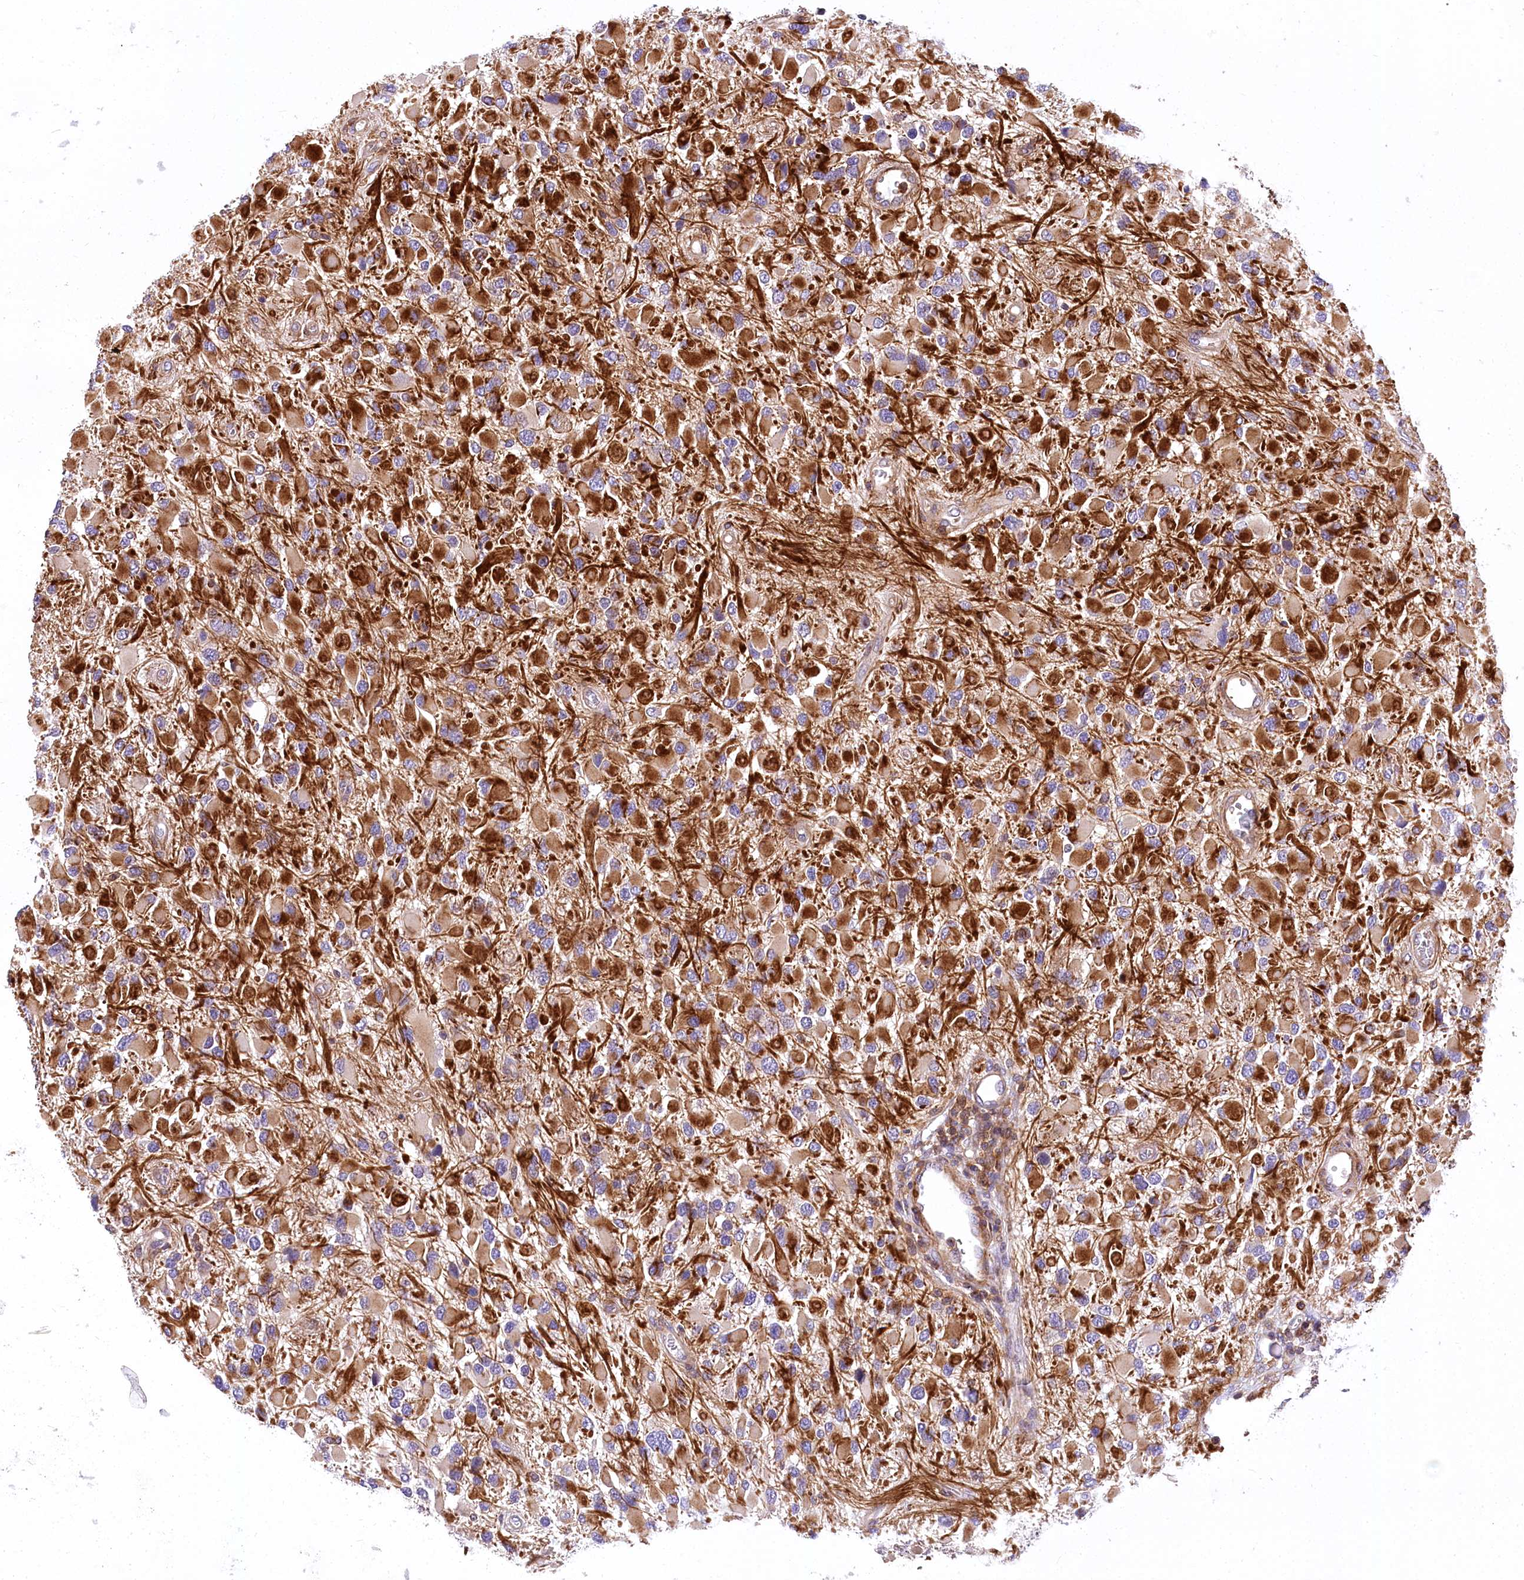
{"staining": {"intensity": "strong", "quantity": ">75%", "location": "cytoplasmic/membranous"}, "tissue": "glioma", "cell_type": "Tumor cells", "image_type": "cancer", "snomed": [{"axis": "morphology", "description": "Glioma, malignant, High grade"}, {"axis": "topography", "description": "Brain"}], "caption": "A high amount of strong cytoplasmic/membranous staining is present in approximately >75% of tumor cells in high-grade glioma (malignant) tissue.", "gene": "DPP3", "patient": {"sex": "male", "age": 53}}